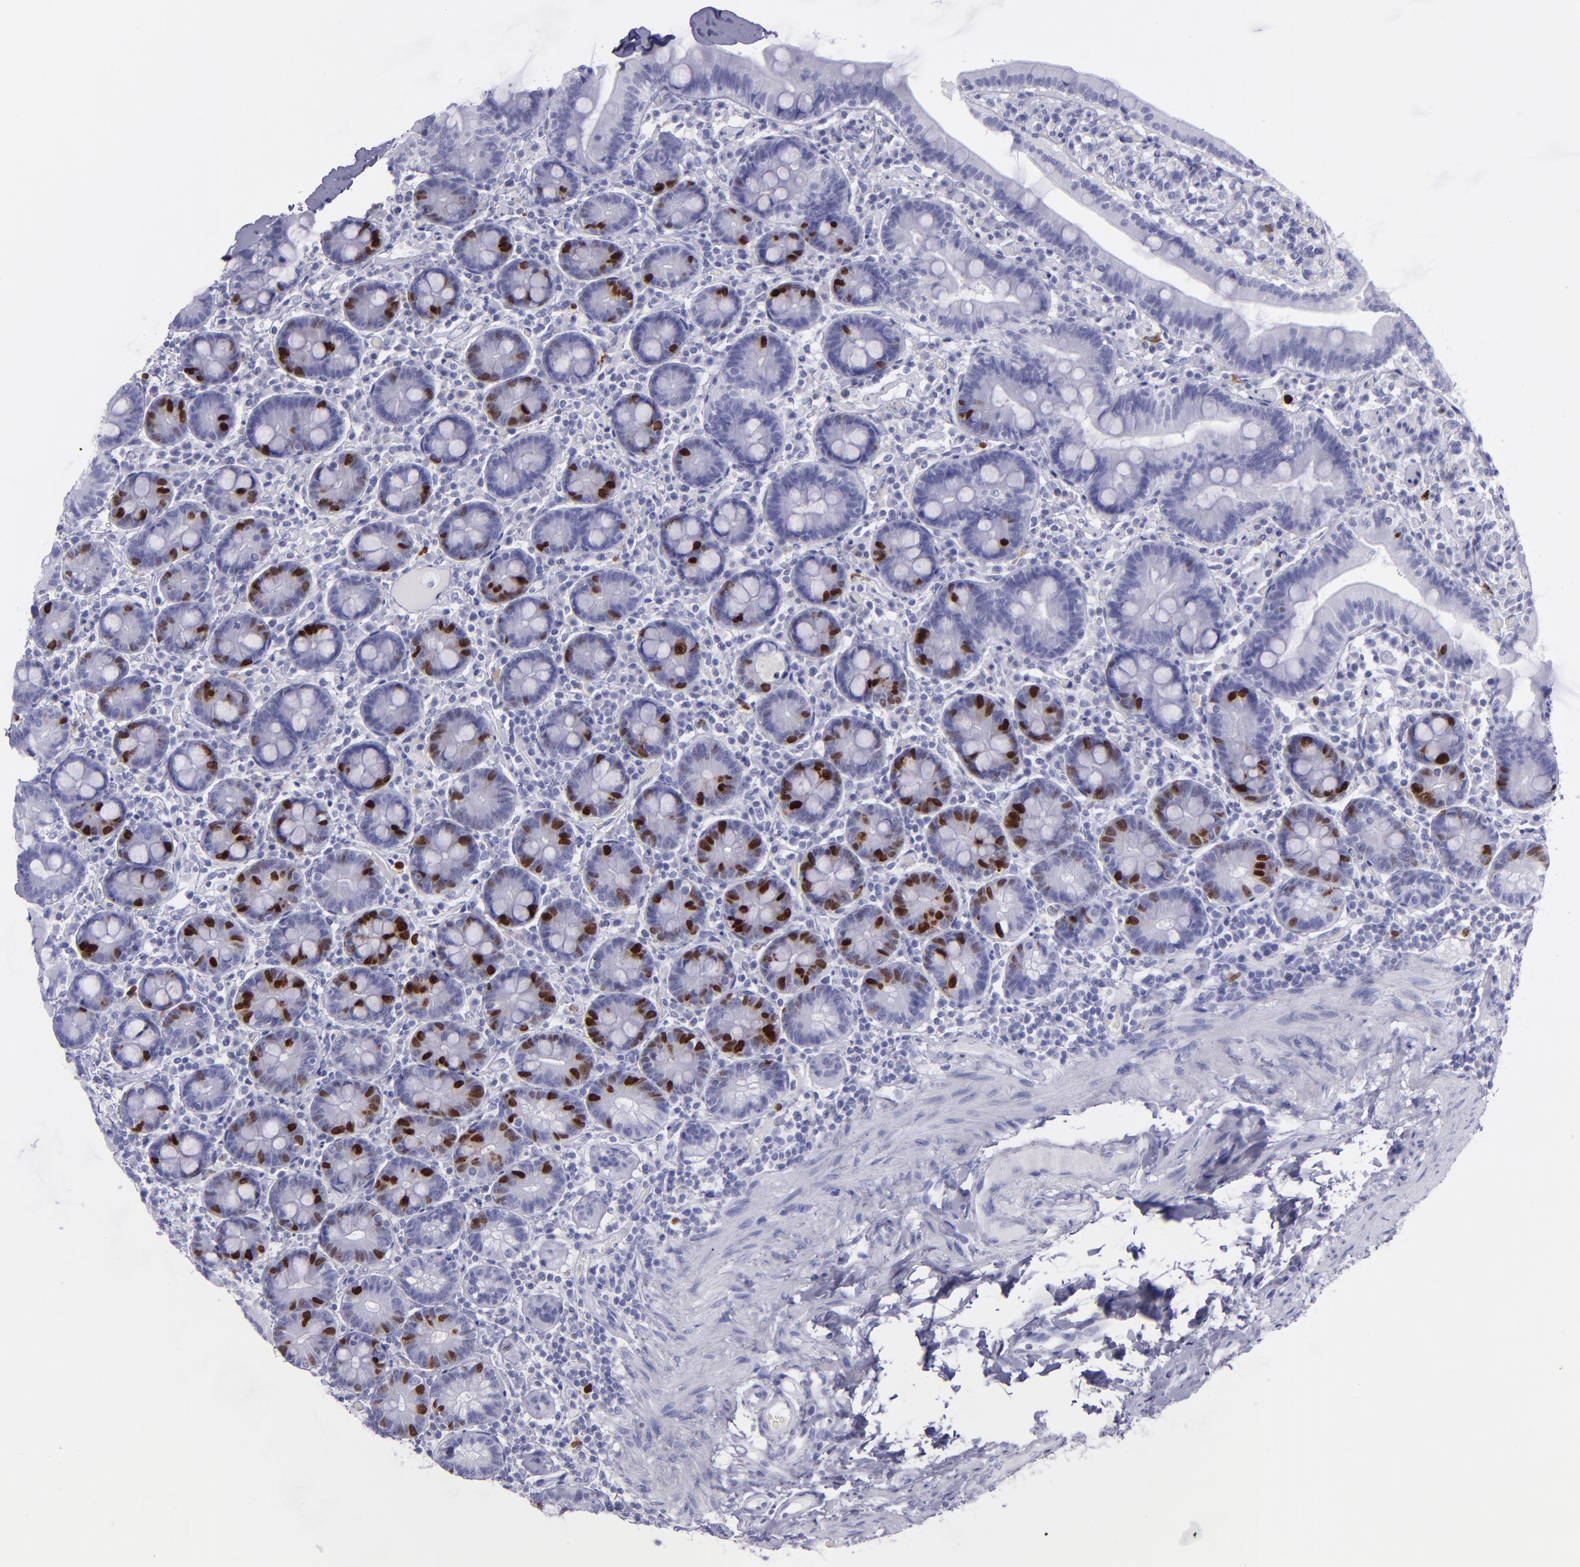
{"staining": {"intensity": "strong", "quantity": "25%-75%", "location": "nuclear"}, "tissue": "duodenum", "cell_type": "Glandular cells", "image_type": "normal", "snomed": [{"axis": "morphology", "description": "Normal tissue, NOS"}, {"axis": "topography", "description": "Duodenum"}], "caption": "Protein staining of normal duodenum shows strong nuclear positivity in about 25%-75% of glandular cells.", "gene": "TOP2A", "patient": {"sex": "male", "age": 66}}